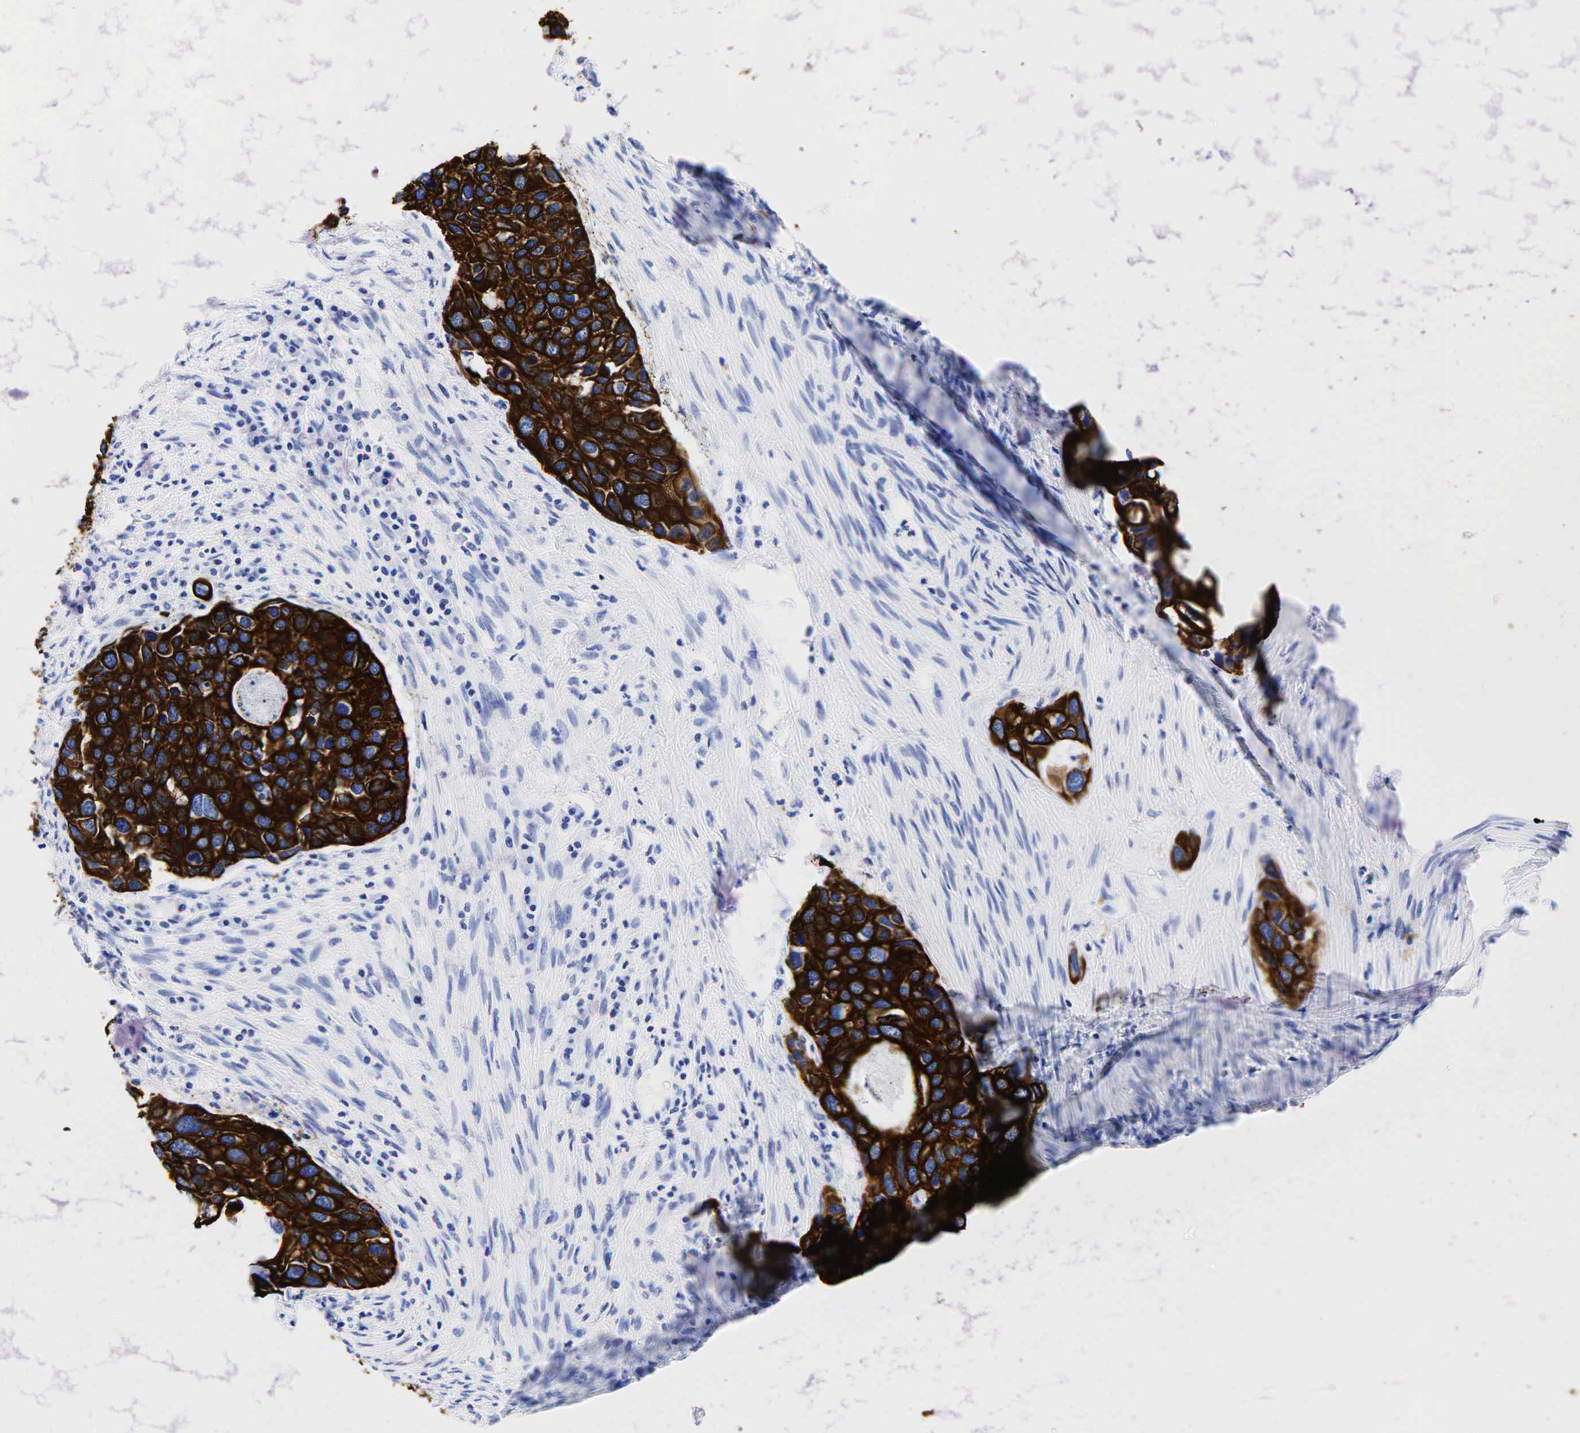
{"staining": {"intensity": "strong", "quantity": ">75%", "location": "cytoplasmic/membranous"}, "tissue": "urothelial cancer", "cell_type": "Tumor cells", "image_type": "cancer", "snomed": [{"axis": "morphology", "description": "Urothelial carcinoma, High grade"}, {"axis": "topography", "description": "Urinary bladder"}], "caption": "Human urothelial cancer stained for a protein (brown) reveals strong cytoplasmic/membranous positive positivity in approximately >75% of tumor cells.", "gene": "KRT19", "patient": {"sex": "male", "age": 66}}